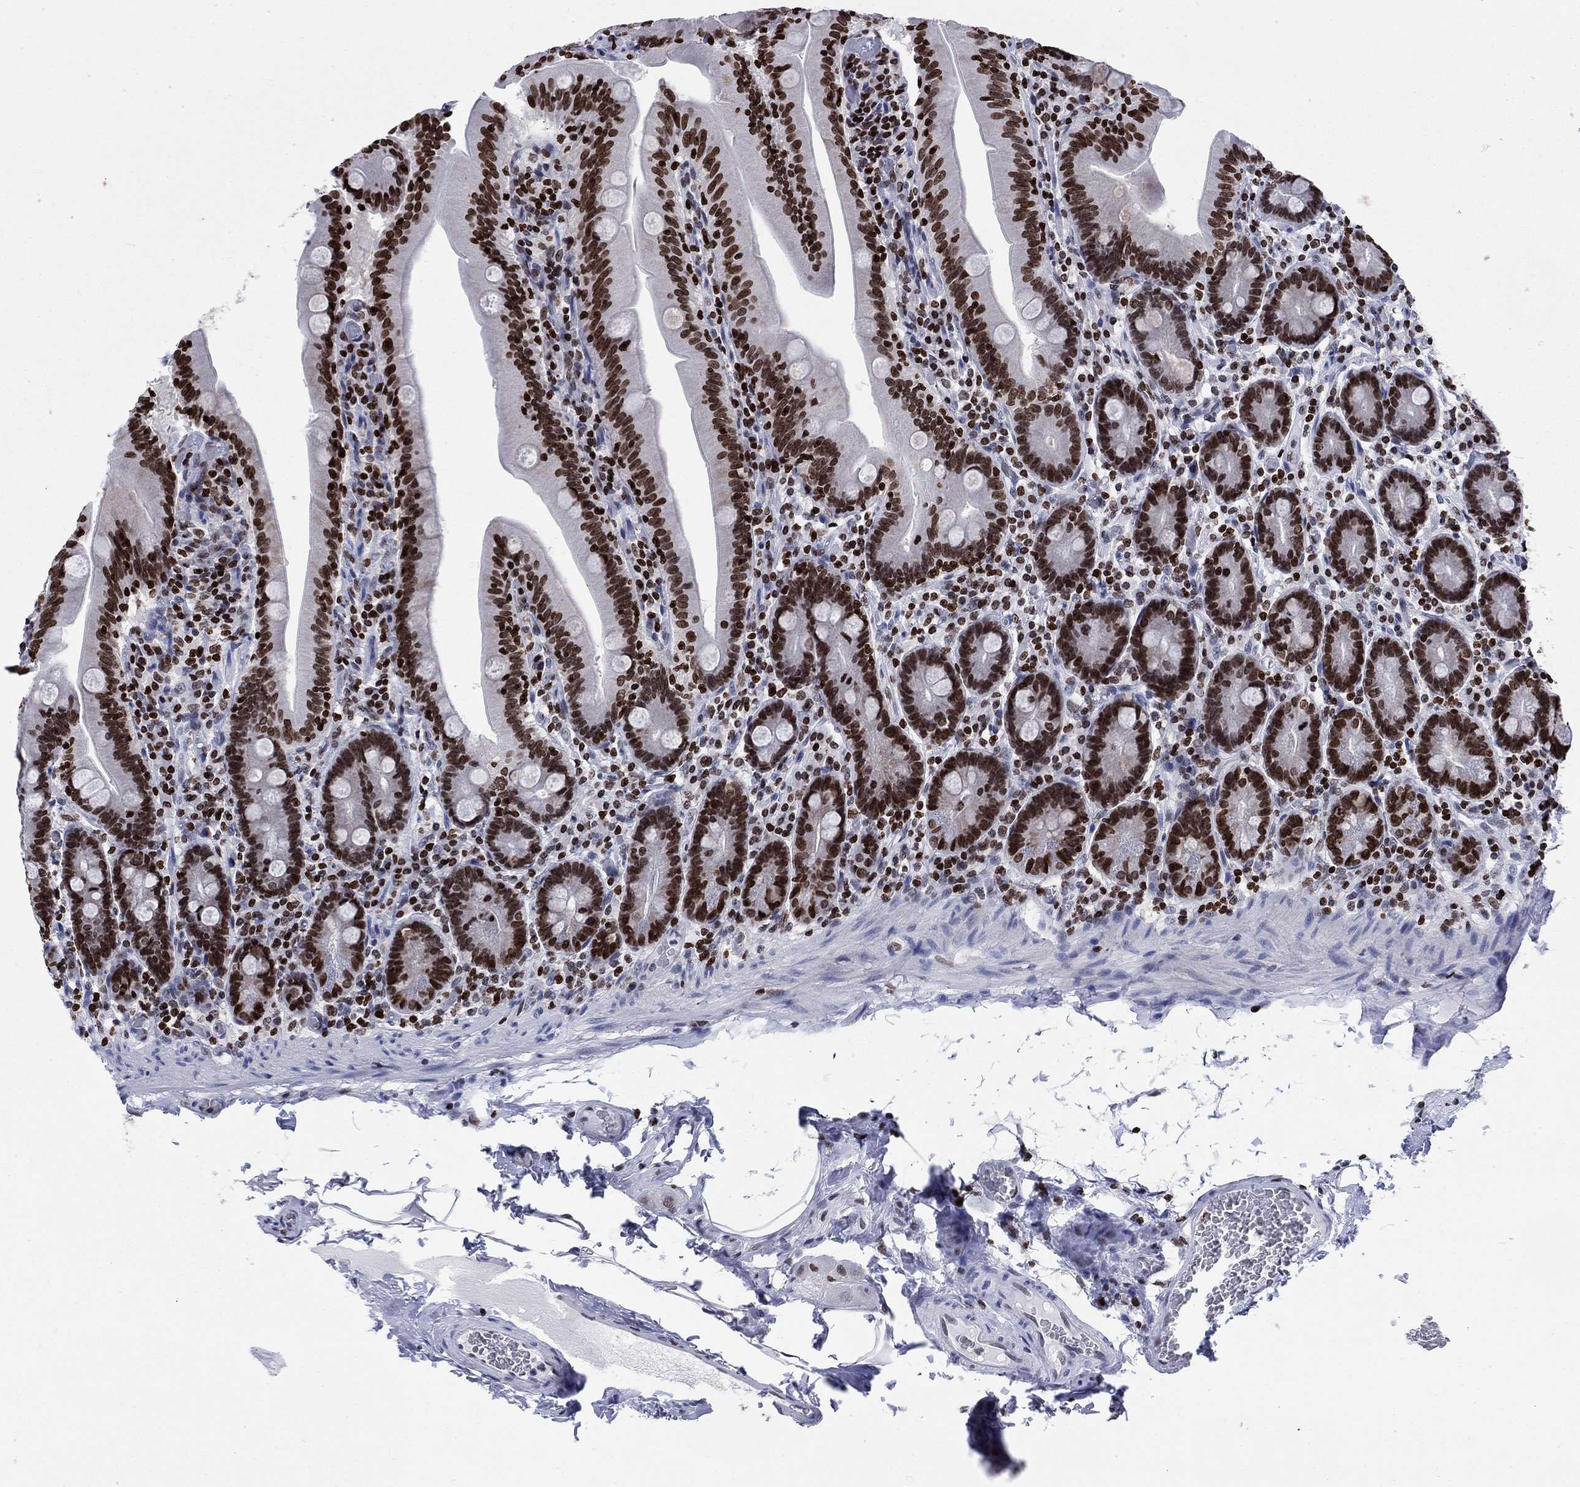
{"staining": {"intensity": "strong", "quantity": ">75%", "location": "nuclear"}, "tissue": "small intestine", "cell_type": "Glandular cells", "image_type": "normal", "snomed": [{"axis": "morphology", "description": "Normal tissue, NOS"}, {"axis": "topography", "description": "Small intestine"}], "caption": "Protein staining exhibits strong nuclear expression in approximately >75% of glandular cells in normal small intestine. The staining was performed using DAB (3,3'-diaminobenzidine) to visualize the protein expression in brown, while the nuclei were stained in blue with hematoxylin (Magnification: 20x).", "gene": "HMGA1", "patient": {"sex": "male", "age": 37}}